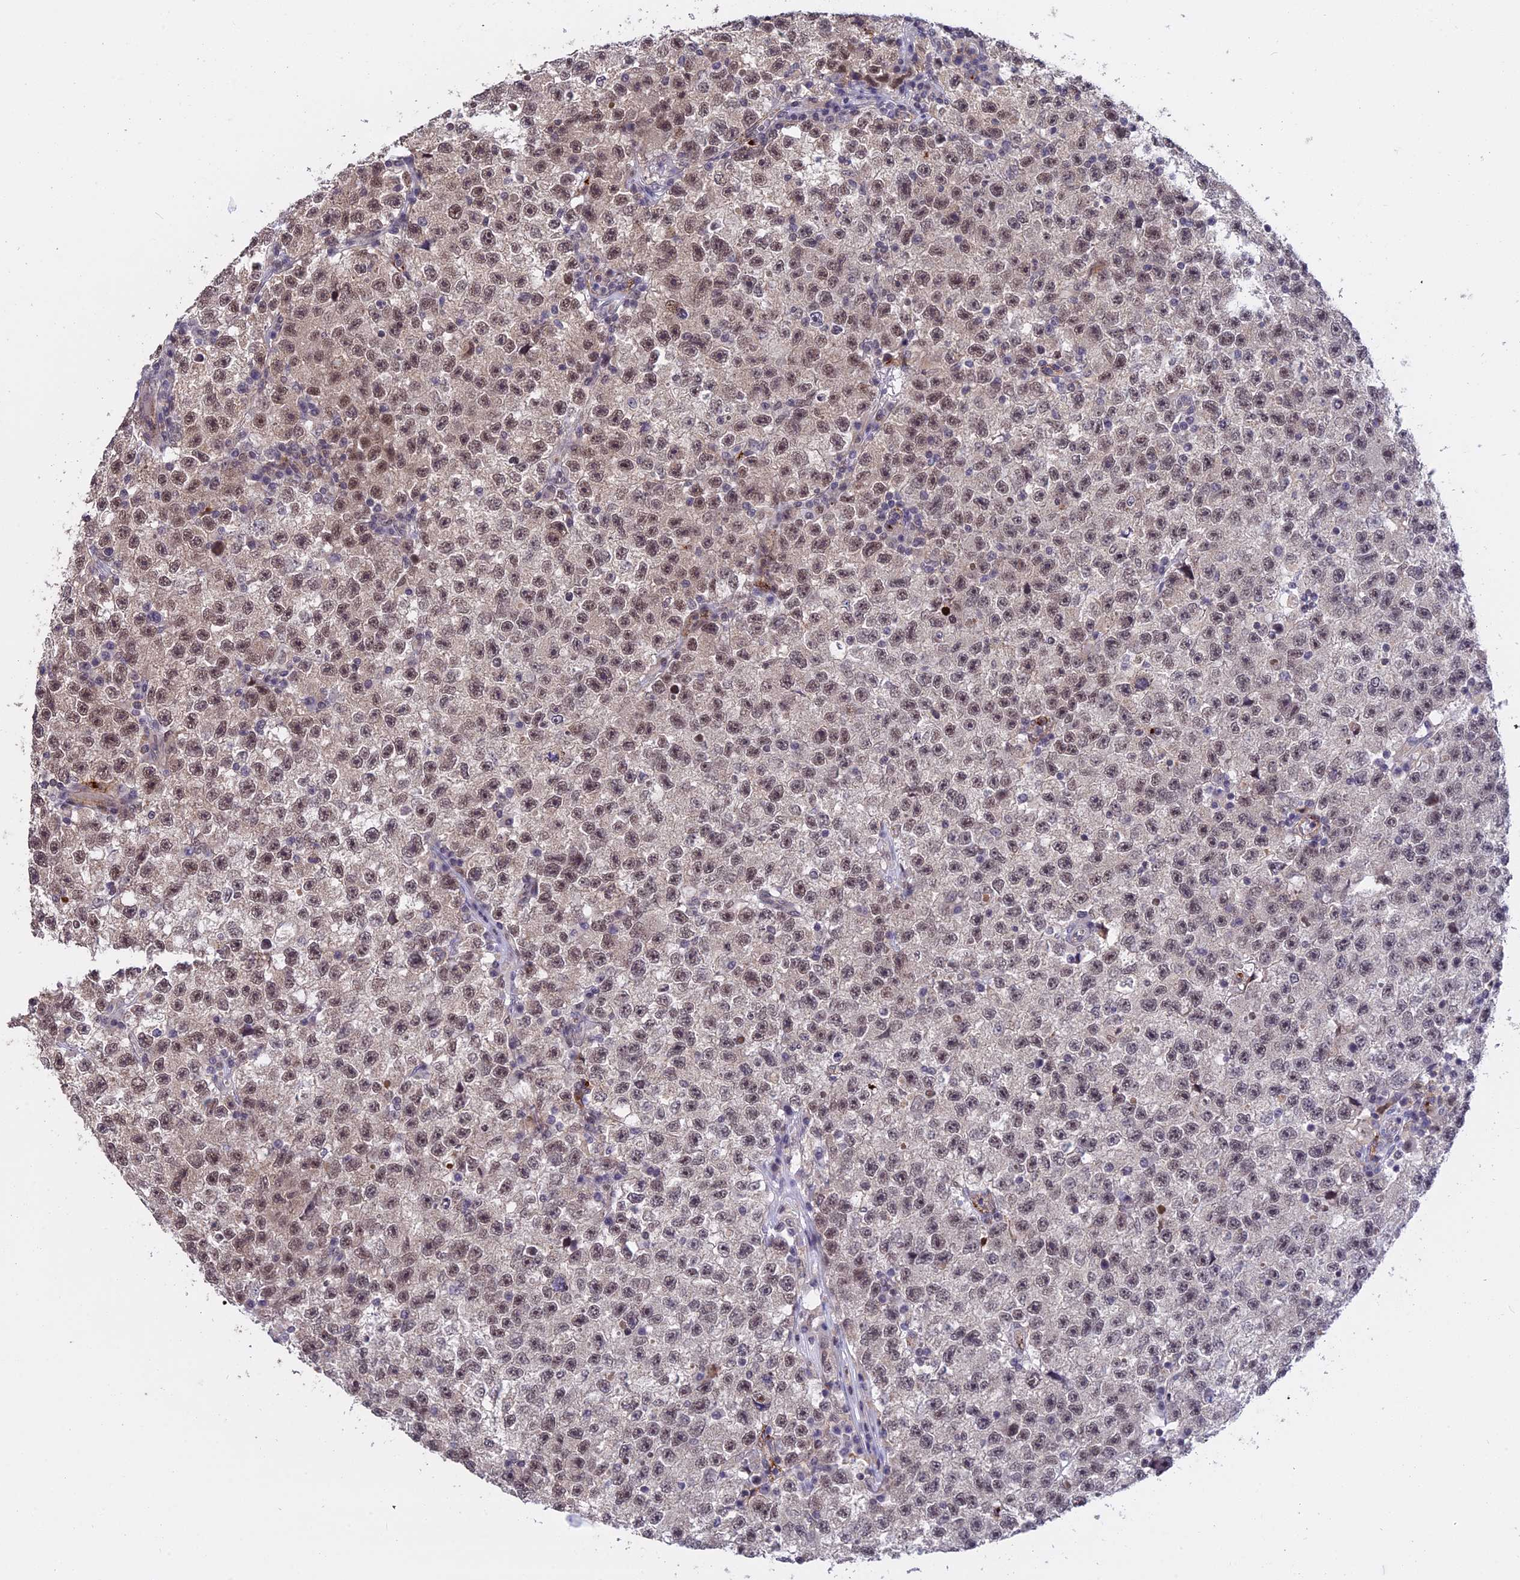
{"staining": {"intensity": "moderate", "quantity": ">75%", "location": "cytoplasmic/membranous,nuclear"}, "tissue": "testis cancer", "cell_type": "Tumor cells", "image_type": "cancer", "snomed": [{"axis": "morphology", "description": "Seminoma, NOS"}, {"axis": "topography", "description": "Testis"}], "caption": "This photomicrograph demonstrates testis cancer (seminoma) stained with IHC to label a protein in brown. The cytoplasmic/membranous and nuclear of tumor cells show moderate positivity for the protein. Nuclei are counter-stained blue.", "gene": "POLR2C", "patient": {"sex": "male", "age": 22}}